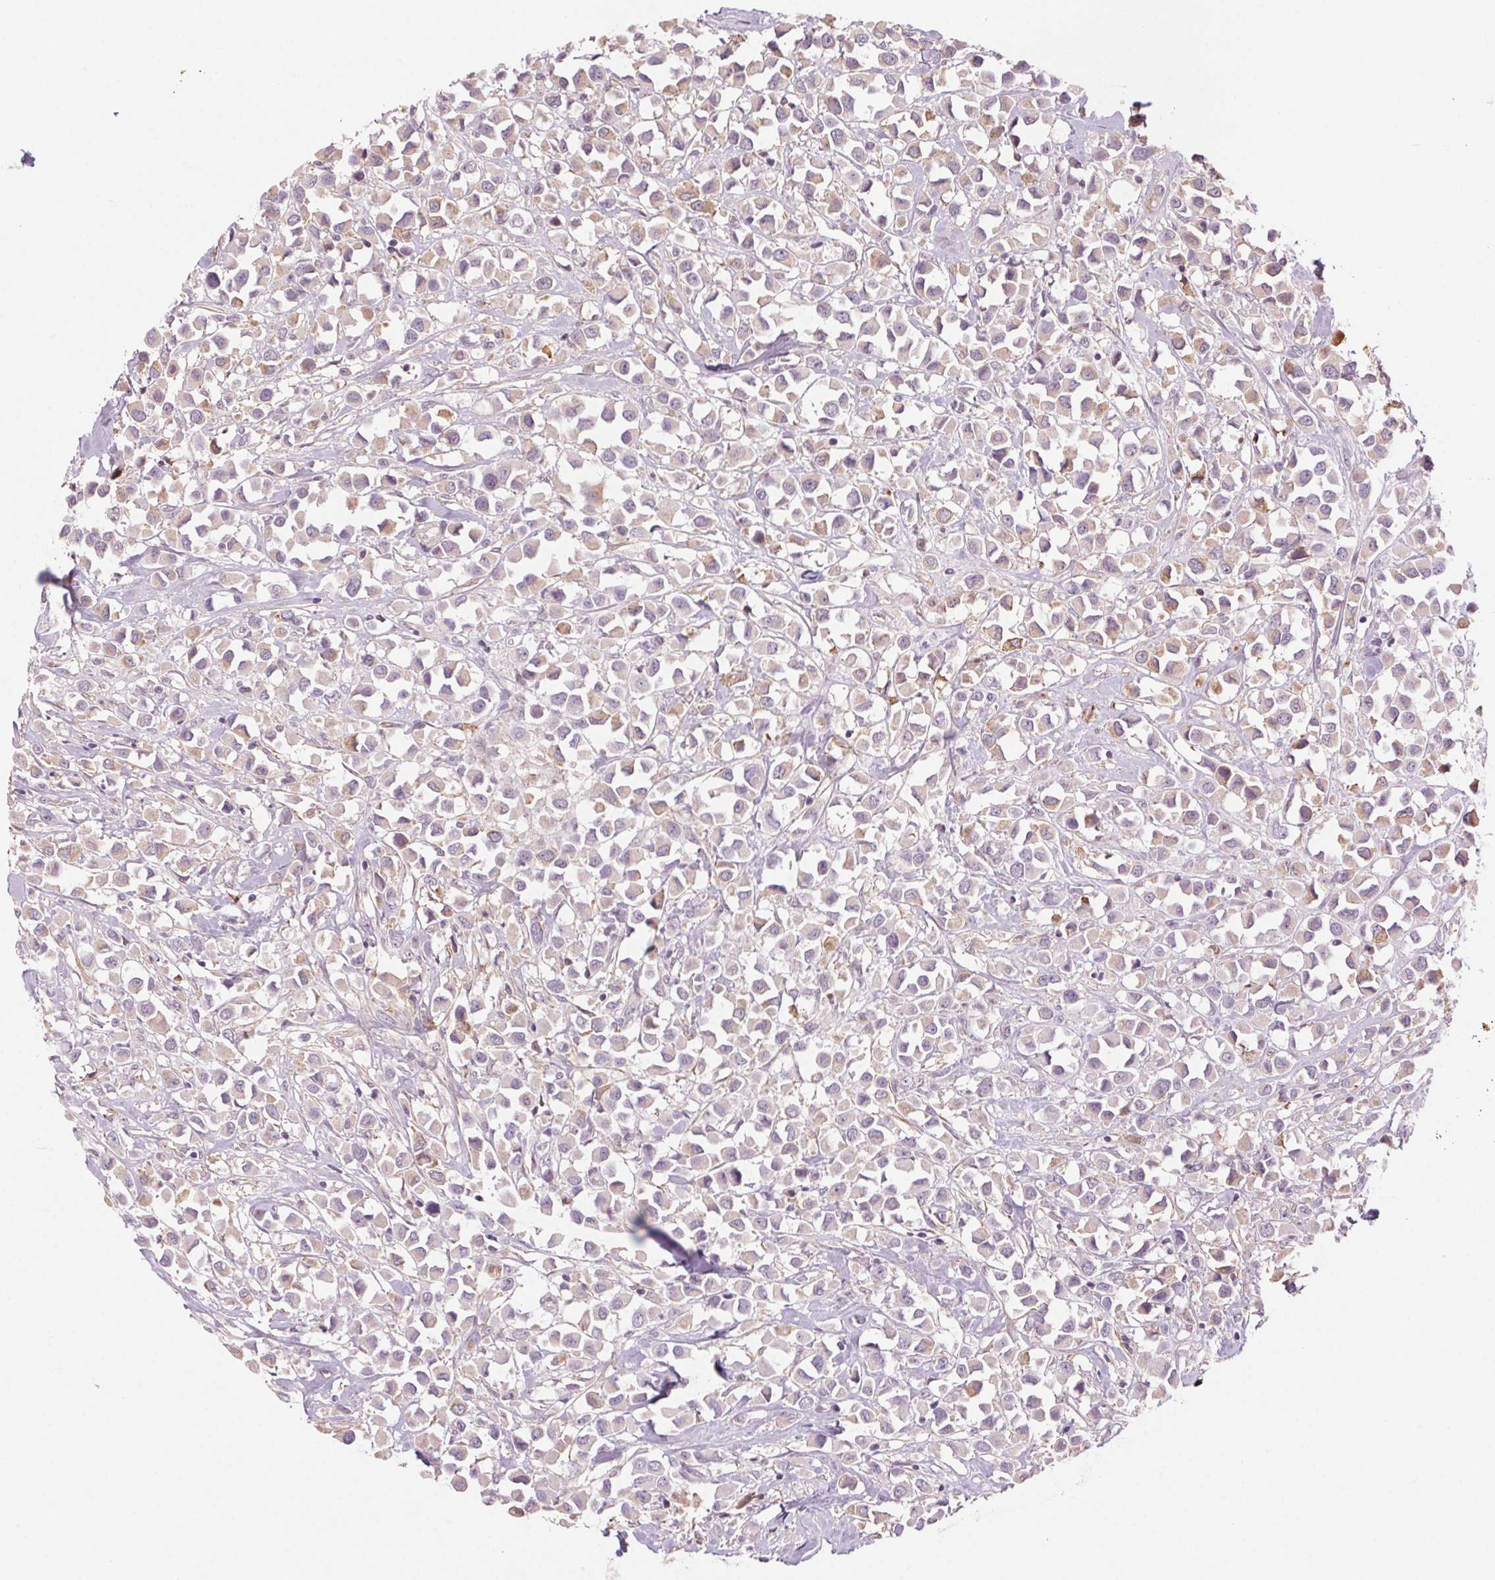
{"staining": {"intensity": "weak", "quantity": "<25%", "location": "cytoplasmic/membranous"}, "tissue": "breast cancer", "cell_type": "Tumor cells", "image_type": "cancer", "snomed": [{"axis": "morphology", "description": "Duct carcinoma"}, {"axis": "topography", "description": "Breast"}], "caption": "Micrograph shows no protein expression in tumor cells of breast cancer tissue.", "gene": "HHLA2", "patient": {"sex": "female", "age": 61}}